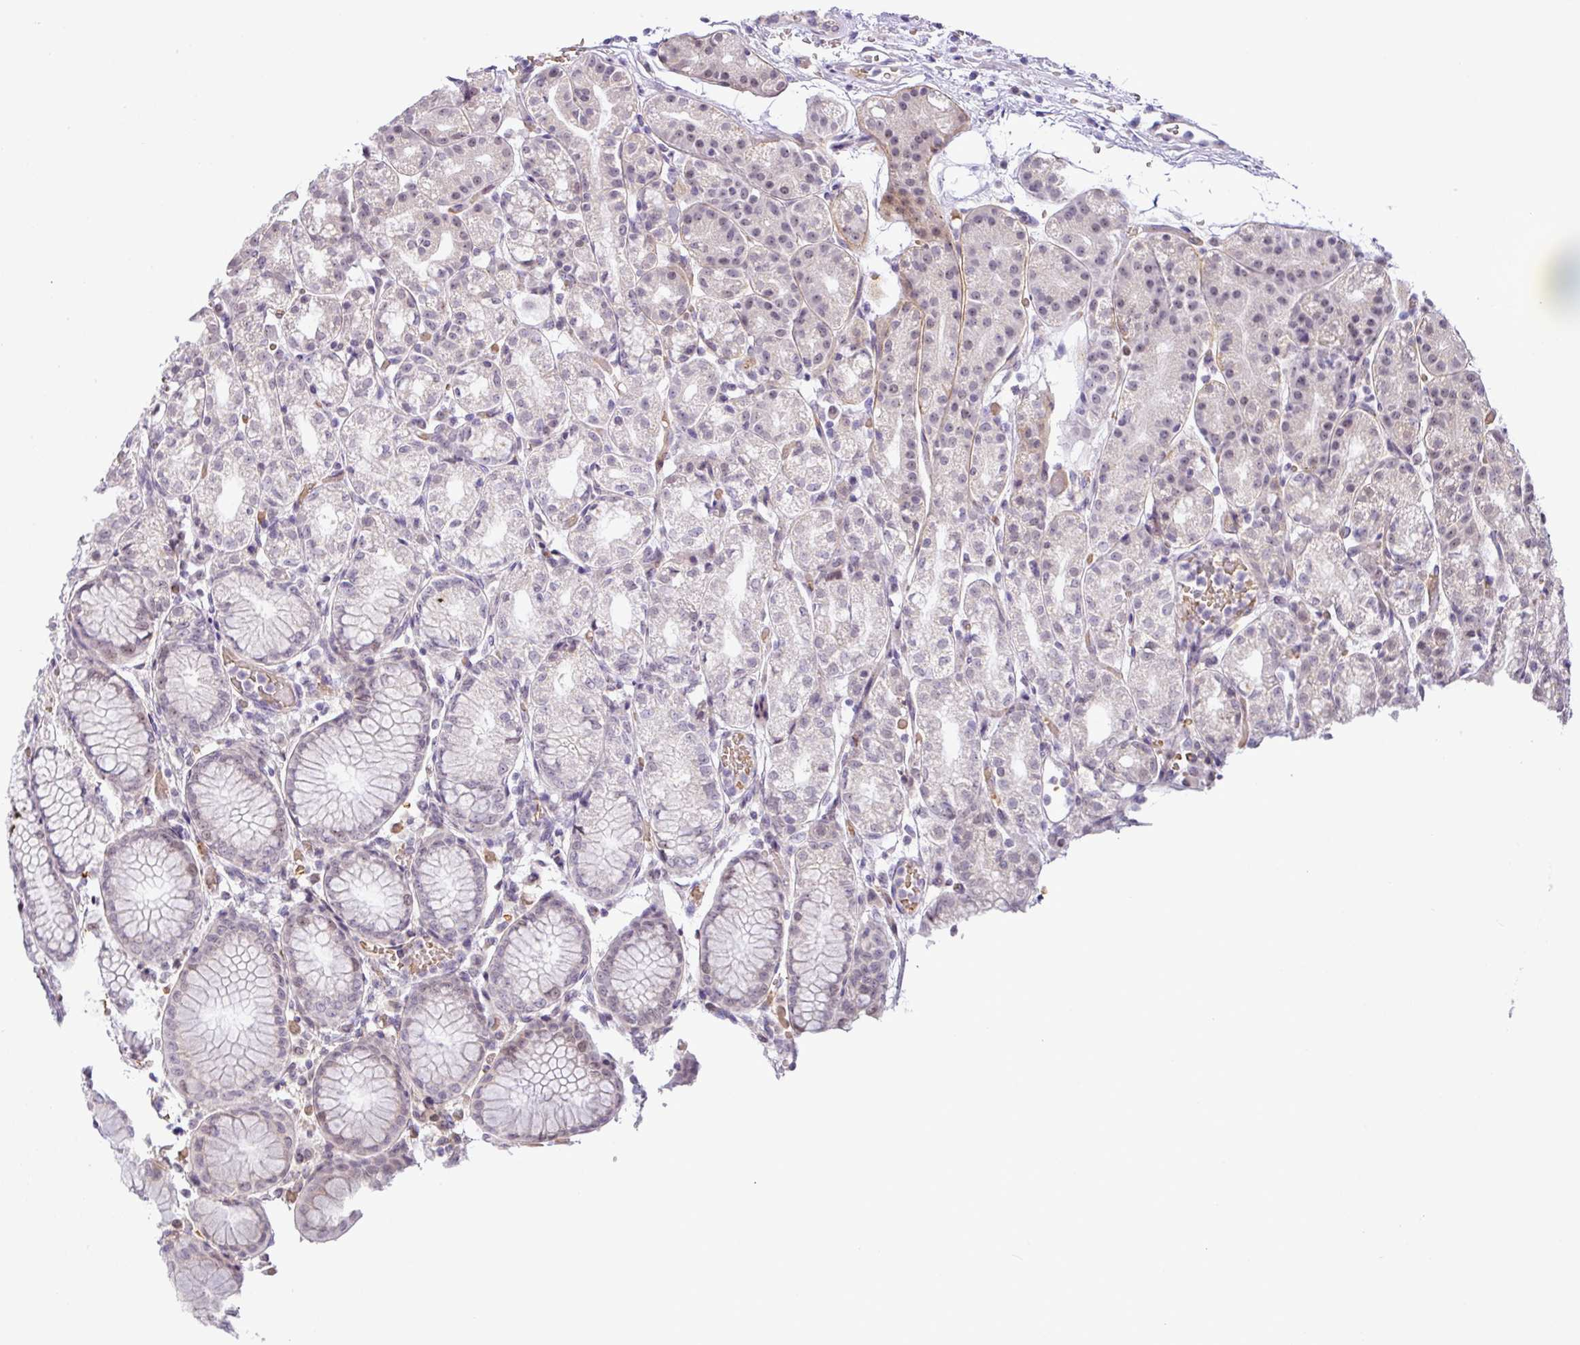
{"staining": {"intensity": "negative", "quantity": "none", "location": "none"}, "tissue": "stomach", "cell_type": "Glandular cells", "image_type": "normal", "snomed": [{"axis": "morphology", "description": "Normal tissue, NOS"}, {"axis": "topography", "description": "Stomach"}], "caption": "Immunohistochemistry (IHC) of benign stomach shows no staining in glandular cells. (Brightfield microscopy of DAB (3,3'-diaminobenzidine) IHC at high magnification).", "gene": "PARP2", "patient": {"sex": "female", "age": 57}}